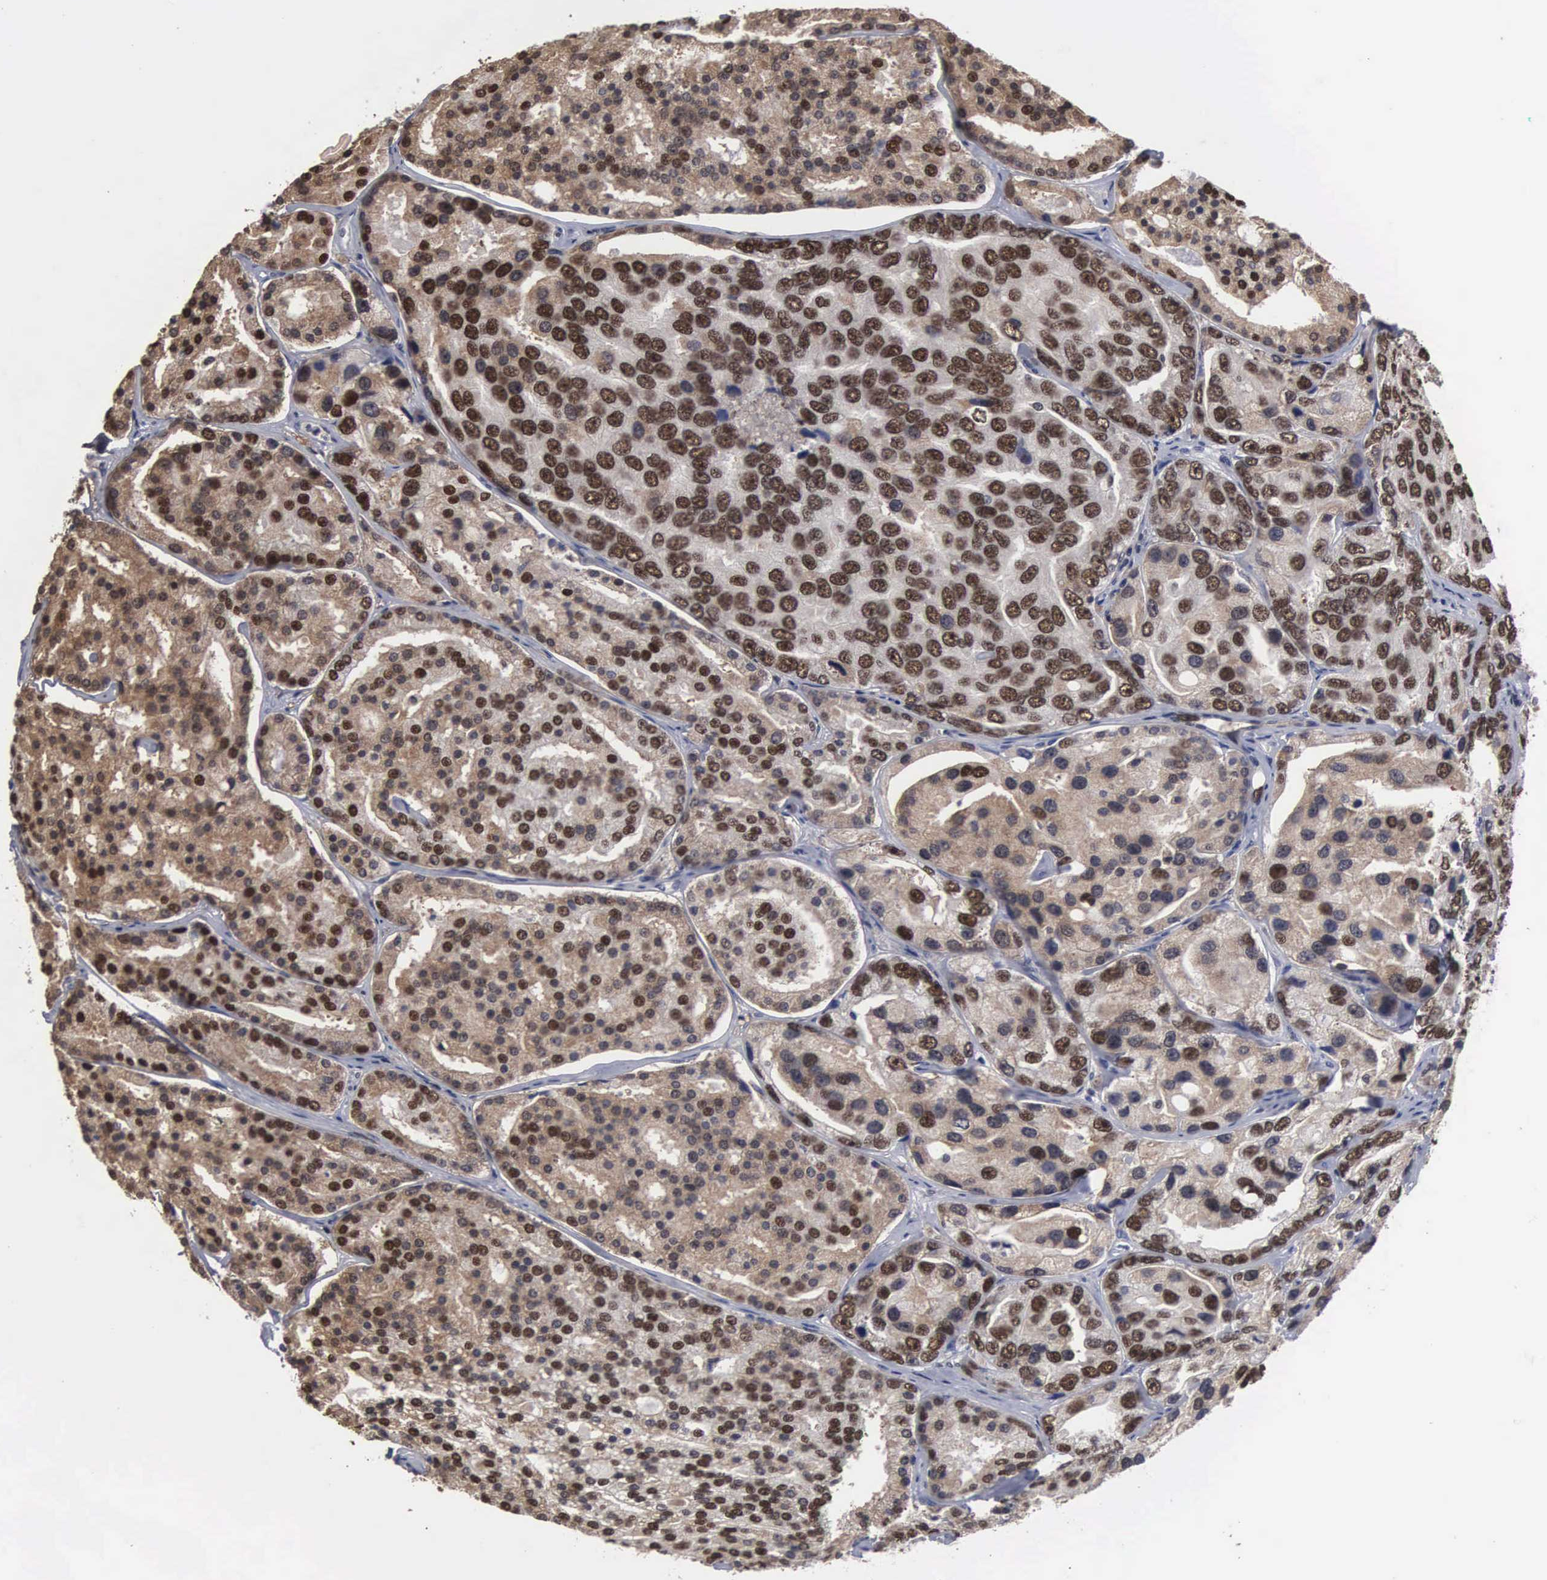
{"staining": {"intensity": "strong", "quantity": ">75%", "location": "cytoplasmic/membranous,nuclear"}, "tissue": "prostate cancer", "cell_type": "Tumor cells", "image_type": "cancer", "snomed": [{"axis": "morphology", "description": "Adenocarcinoma, High grade"}, {"axis": "topography", "description": "Prostate"}], "caption": "This is an image of immunohistochemistry (IHC) staining of prostate cancer, which shows strong expression in the cytoplasmic/membranous and nuclear of tumor cells.", "gene": "TRMT5", "patient": {"sex": "male", "age": 64}}